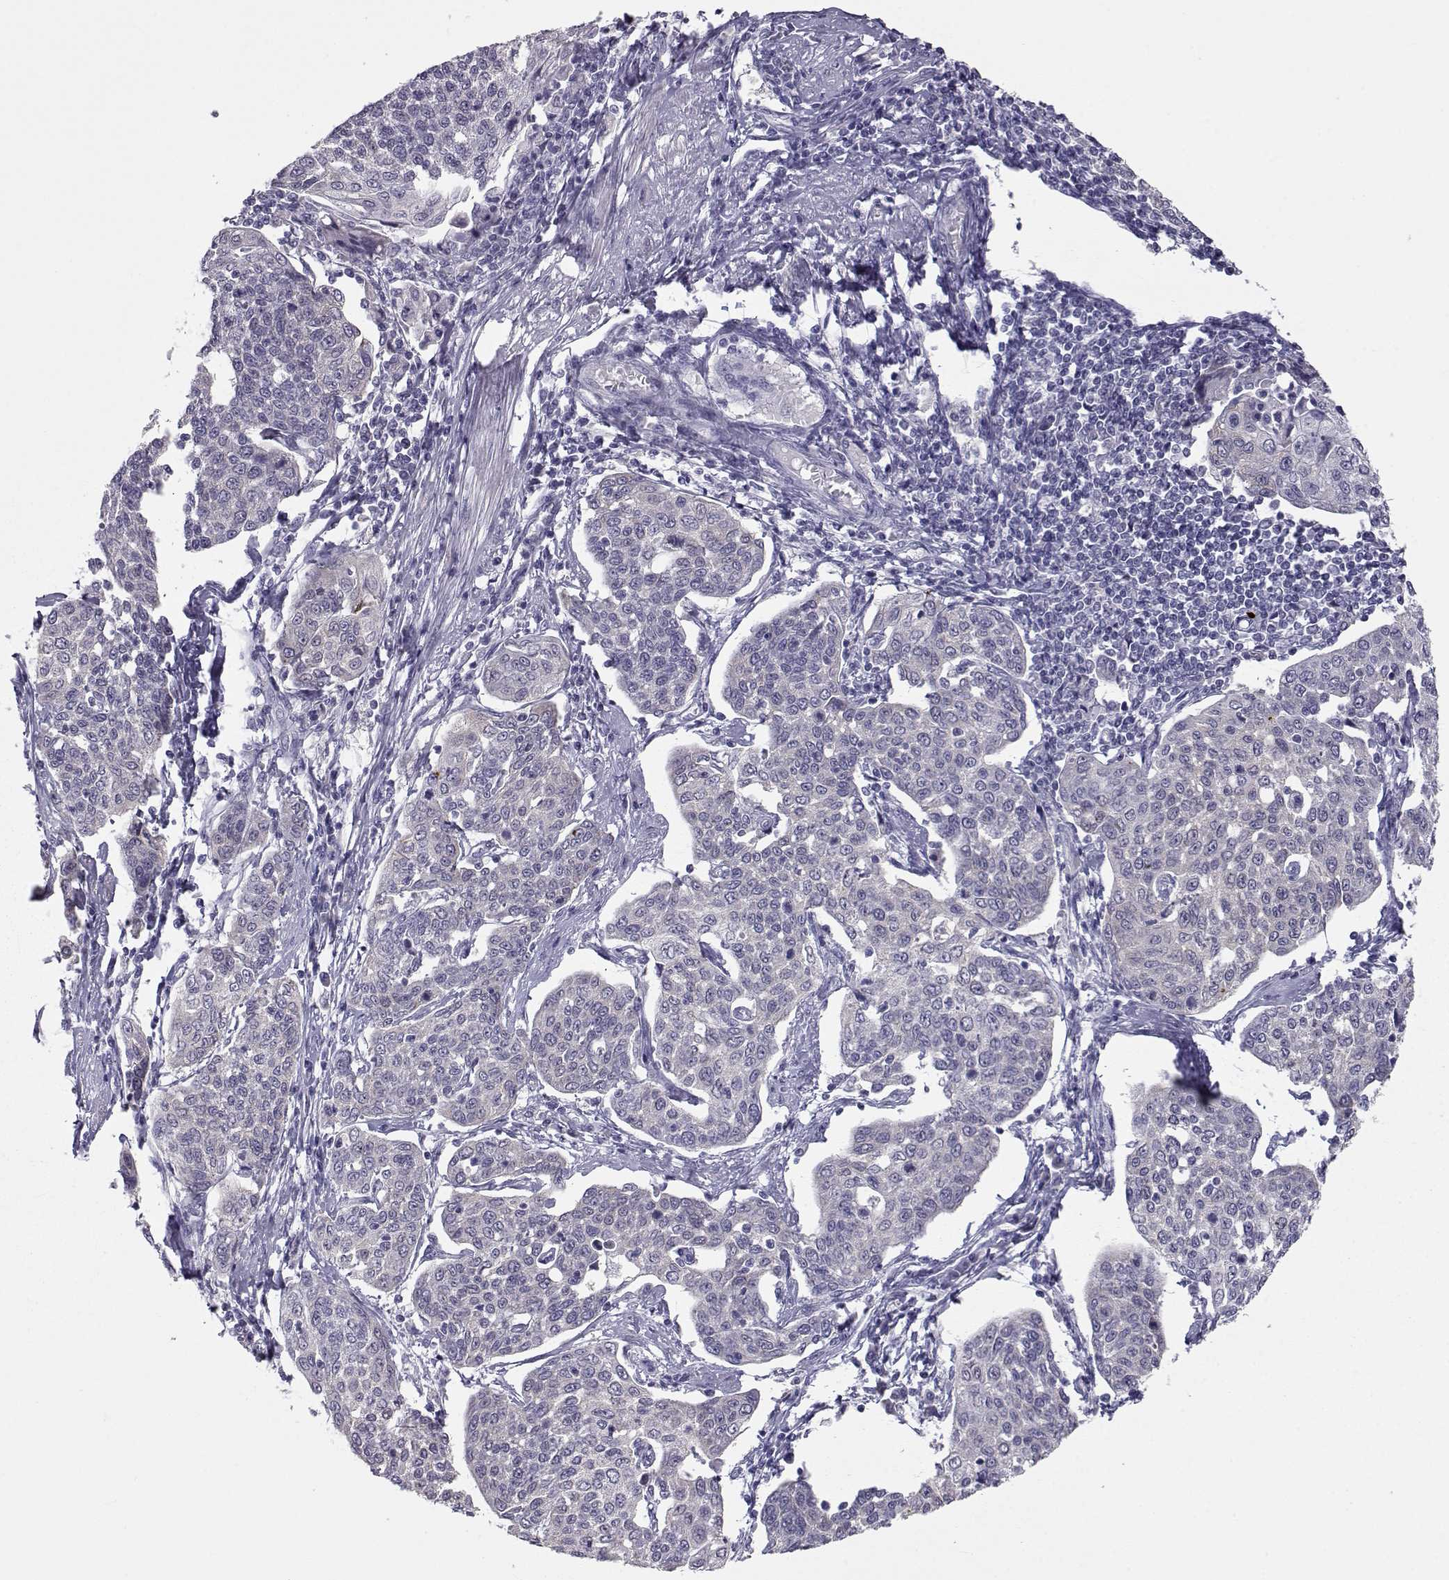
{"staining": {"intensity": "negative", "quantity": "none", "location": "none"}, "tissue": "cervical cancer", "cell_type": "Tumor cells", "image_type": "cancer", "snomed": [{"axis": "morphology", "description": "Squamous cell carcinoma, NOS"}, {"axis": "topography", "description": "Cervix"}], "caption": "This is an immunohistochemistry micrograph of human cervical cancer (squamous cell carcinoma). There is no expression in tumor cells.", "gene": "NPVF", "patient": {"sex": "female", "age": 34}}